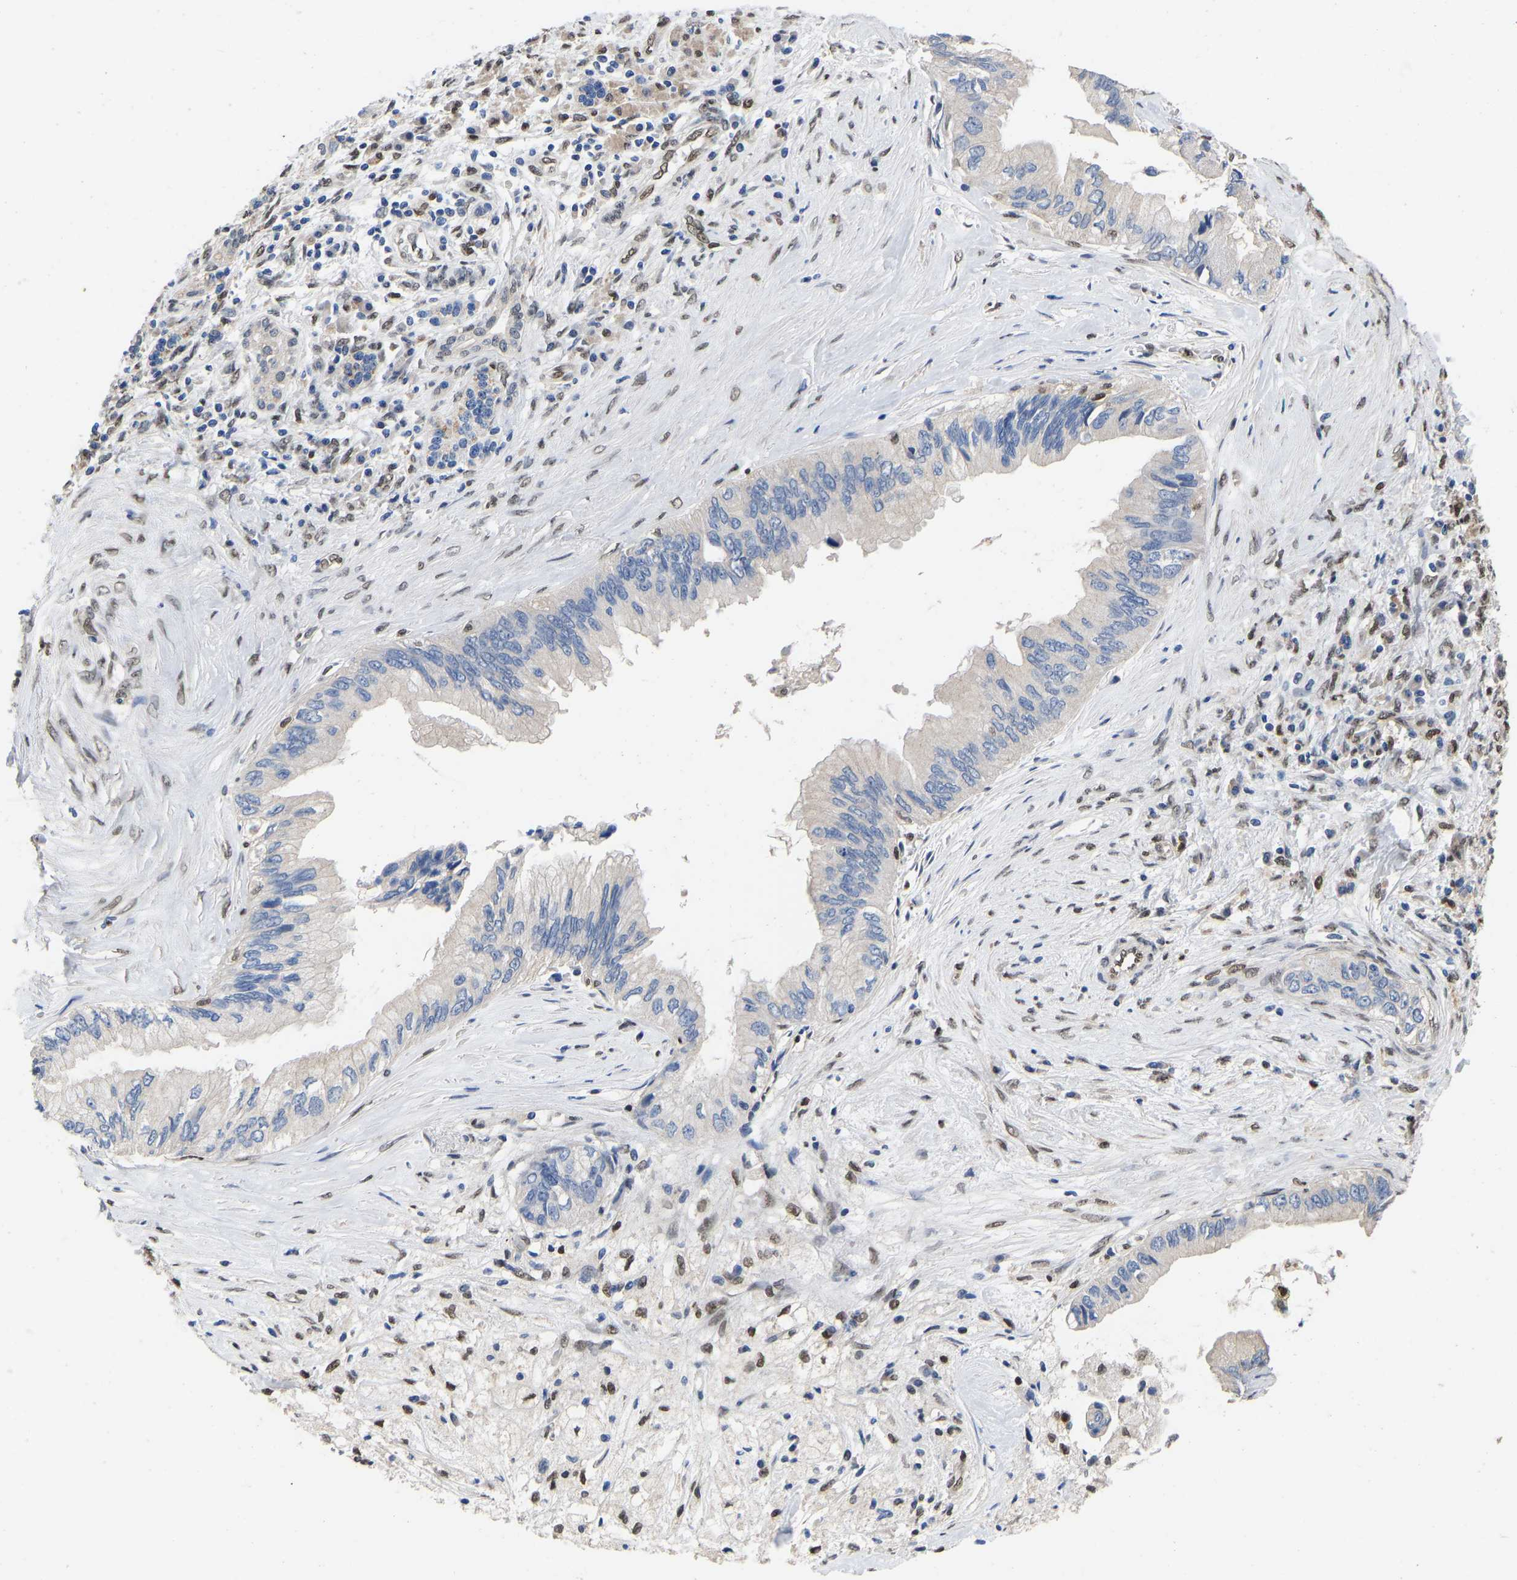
{"staining": {"intensity": "negative", "quantity": "none", "location": "none"}, "tissue": "pancreatic cancer", "cell_type": "Tumor cells", "image_type": "cancer", "snomed": [{"axis": "morphology", "description": "Adenocarcinoma, NOS"}, {"axis": "topography", "description": "Pancreas"}], "caption": "Tumor cells are negative for protein expression in human adenocarcinoma (pancreatic).", "gene": "QKI", "patient": {"sex": "female", "age": 73}}